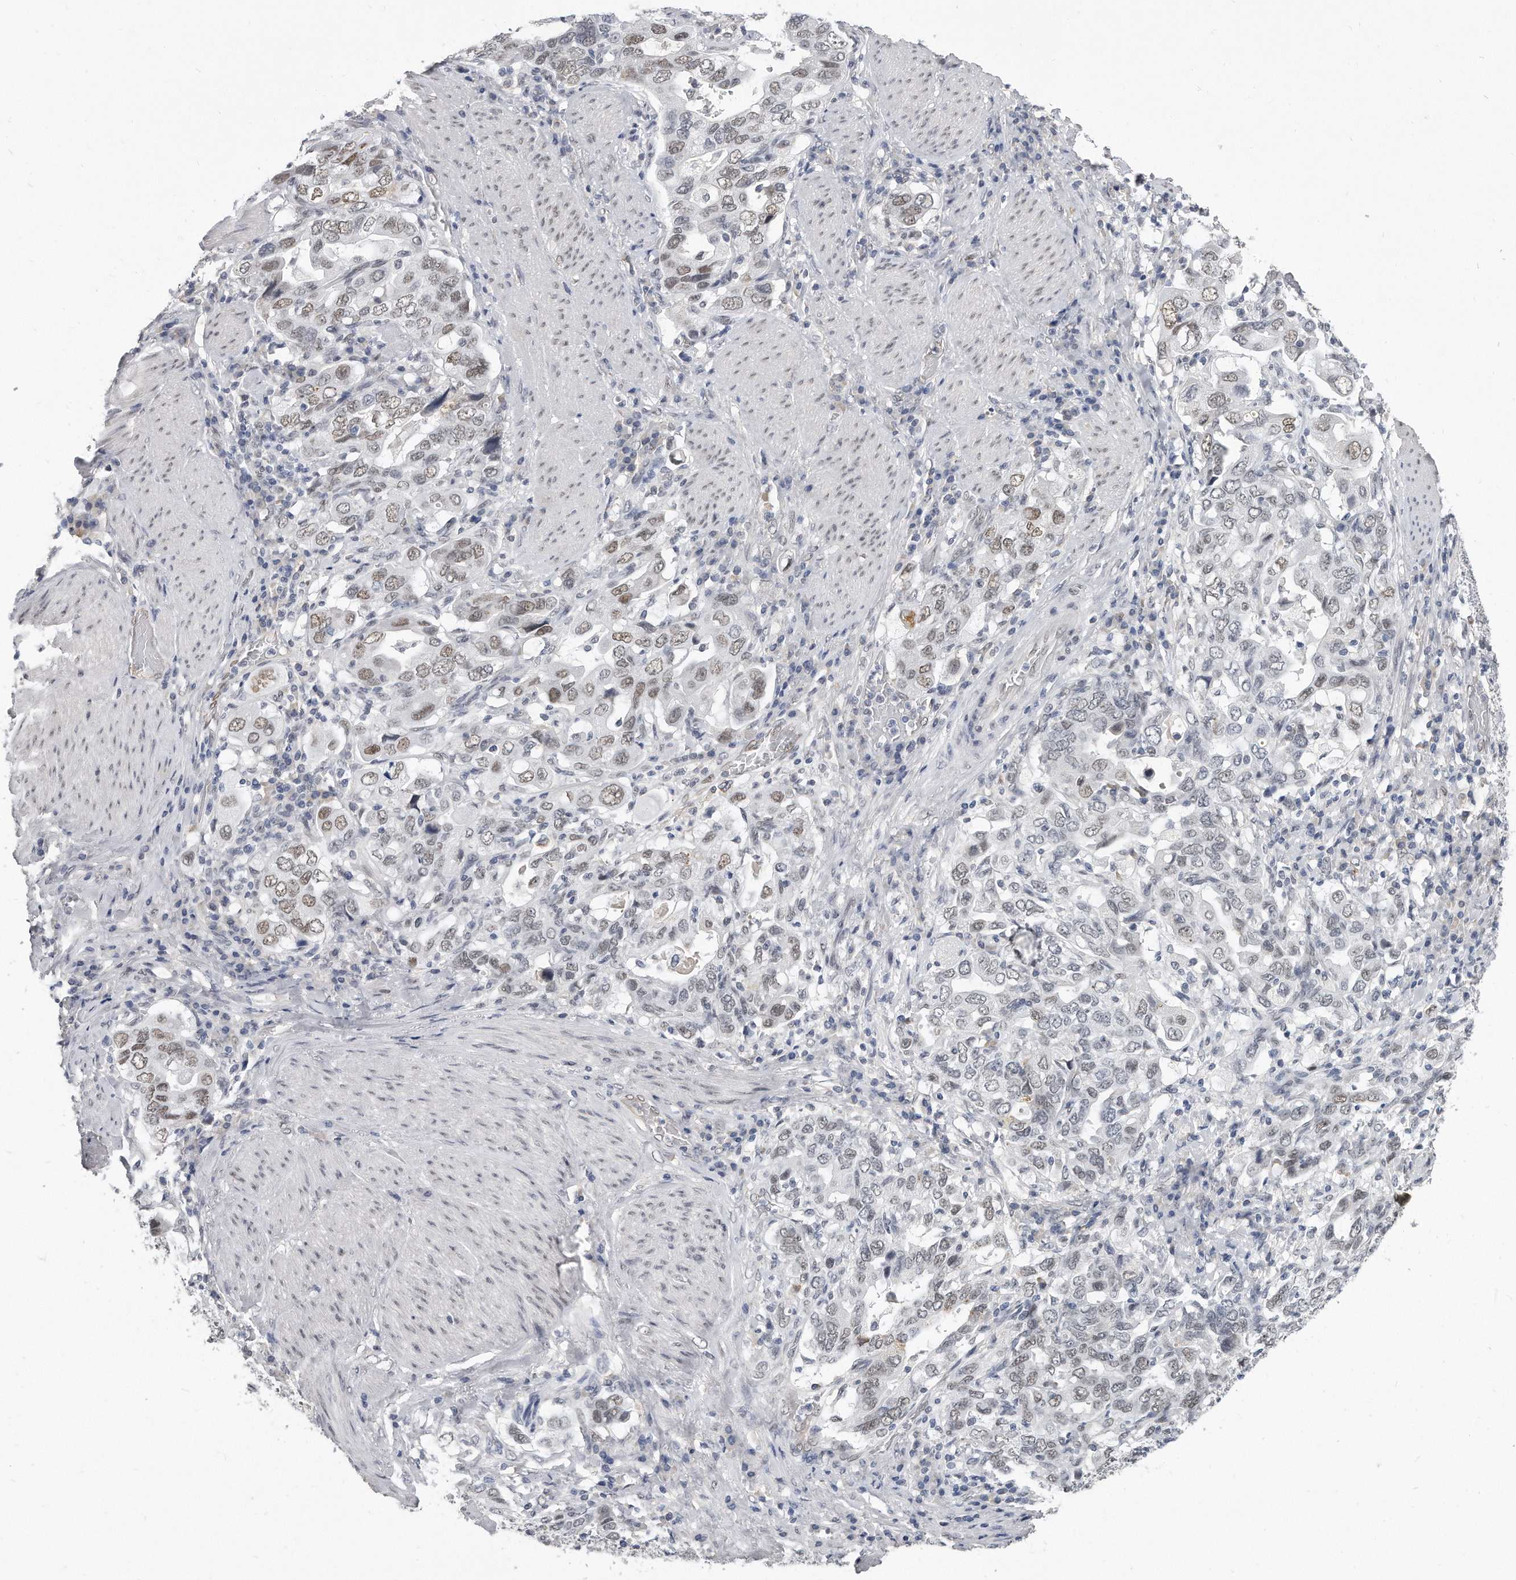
{"staining": {"intensity": "moderate", "quantity": "<25%", "location": "nuclear"}, "tissue": "stomach cancer", "cell_type": "Tumor cells", "image_type": "cancer", "snomed": [{"axis": "morphology", "description": "Adenocarcinoma, NOS"}, {"axis": "topography", "description": "Stomach, upper"}], "caption": "DAB (3,3'-diaminobenzidine) immunohistochemical staining of human adenocarcinoma (stomach) displays moderate nuclear protein expression in approximately <25% of tumor cells.", "gene": "CTBP2", "patient": {"sex": "male", "age": 62}}